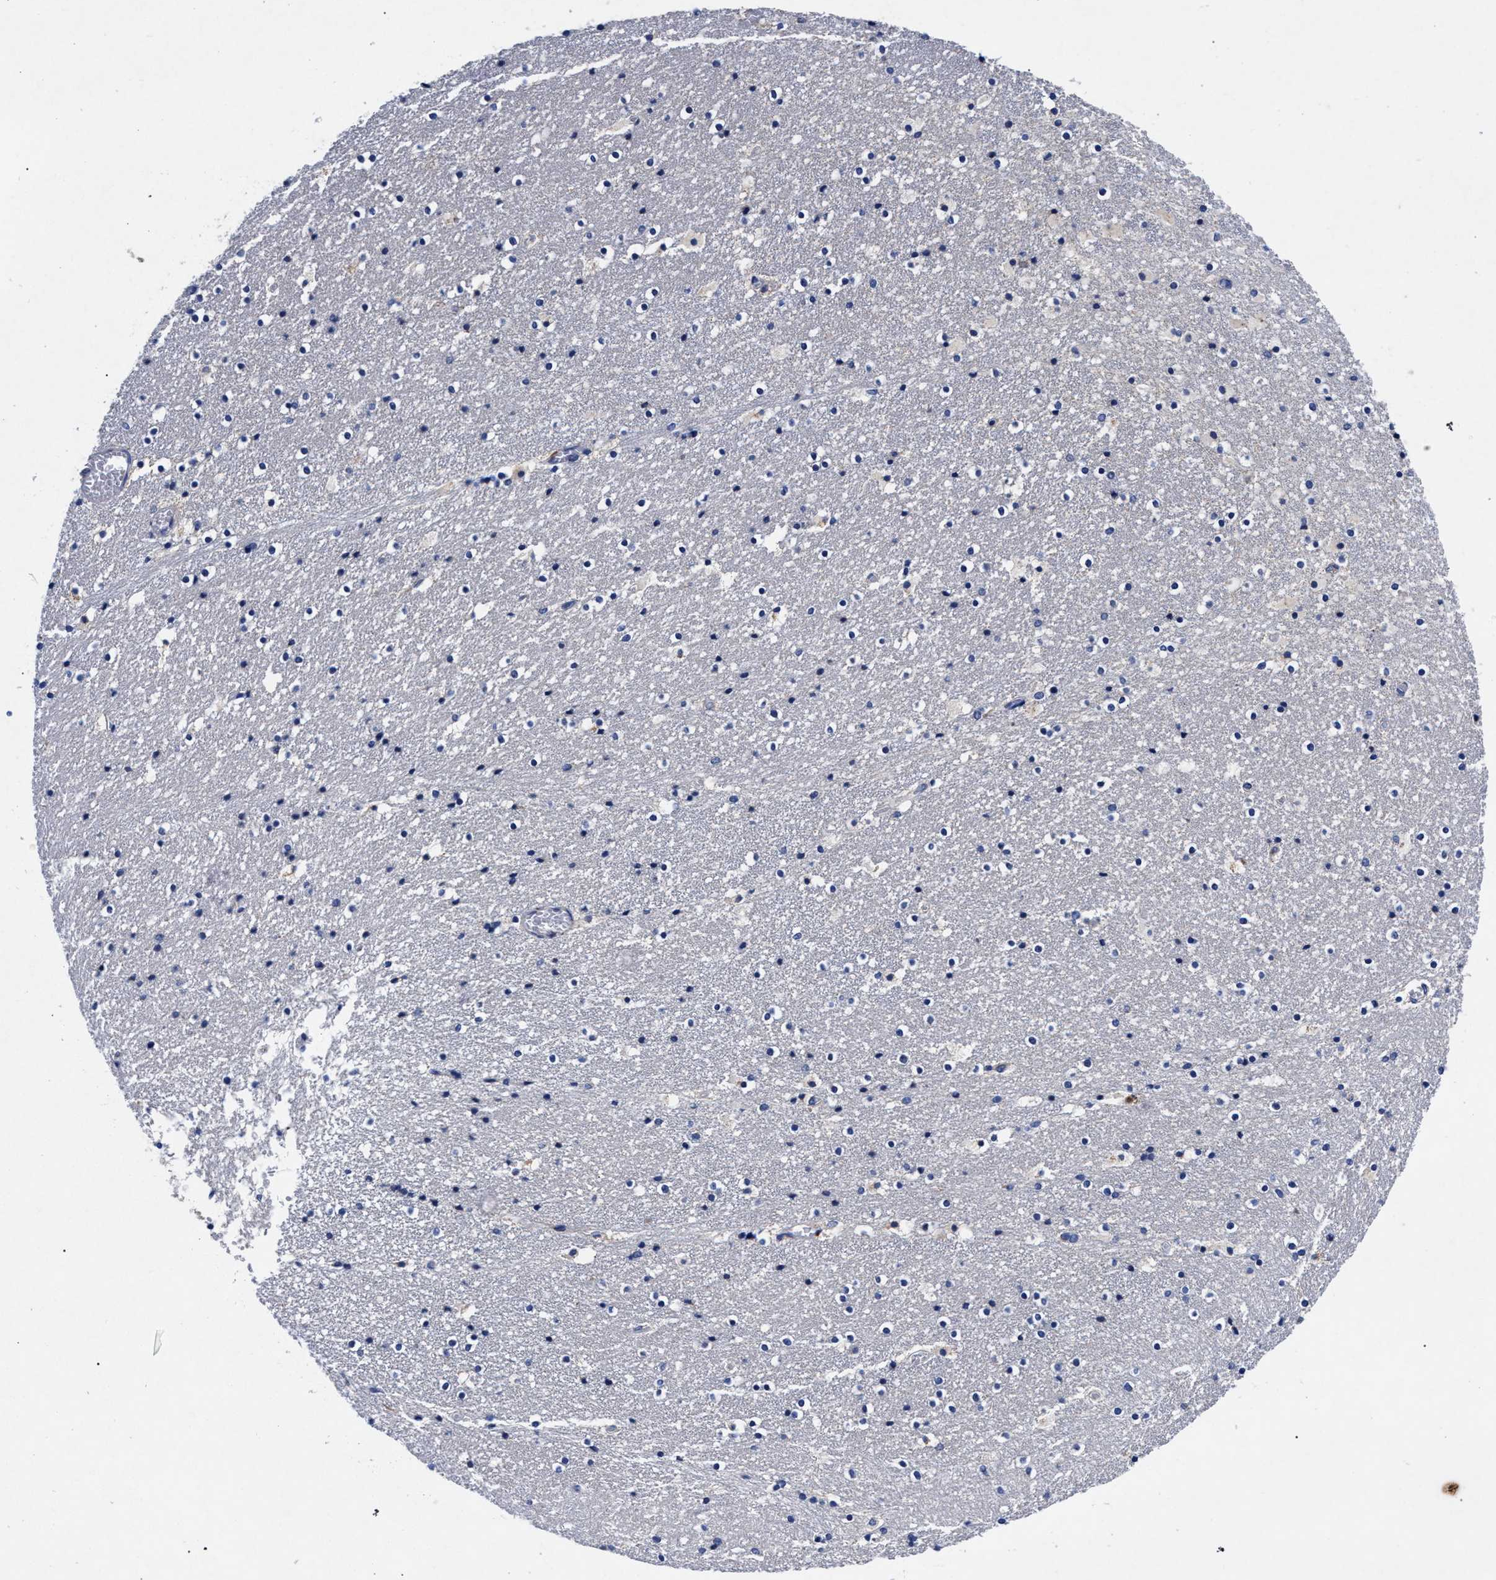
{"staining": {"intensity": "moderate", "quantity": "<25%", "location": "cytoplasmic/membranous"}, "tissue": "caudate", "cell_type": "Glial cells", "image_type": "normal", "snomed": [{"axis": "morphology", "description": "Normal tissue, NOS"}, {"axis": "topography", "description": "Lateral ventricle wall"}], "caption": "High-power microscopy captured an IHC photomicrograph of benign caudate, revealing moderate cytoplasmic/membranous positivity in about <25% of glial cells. (DAB (3,3'-diaminobenzidine) IHC with brightfield microscopy, high magnification).", "gene": "HSD17B14", "patient": {"sex": "male", "age": 45}}